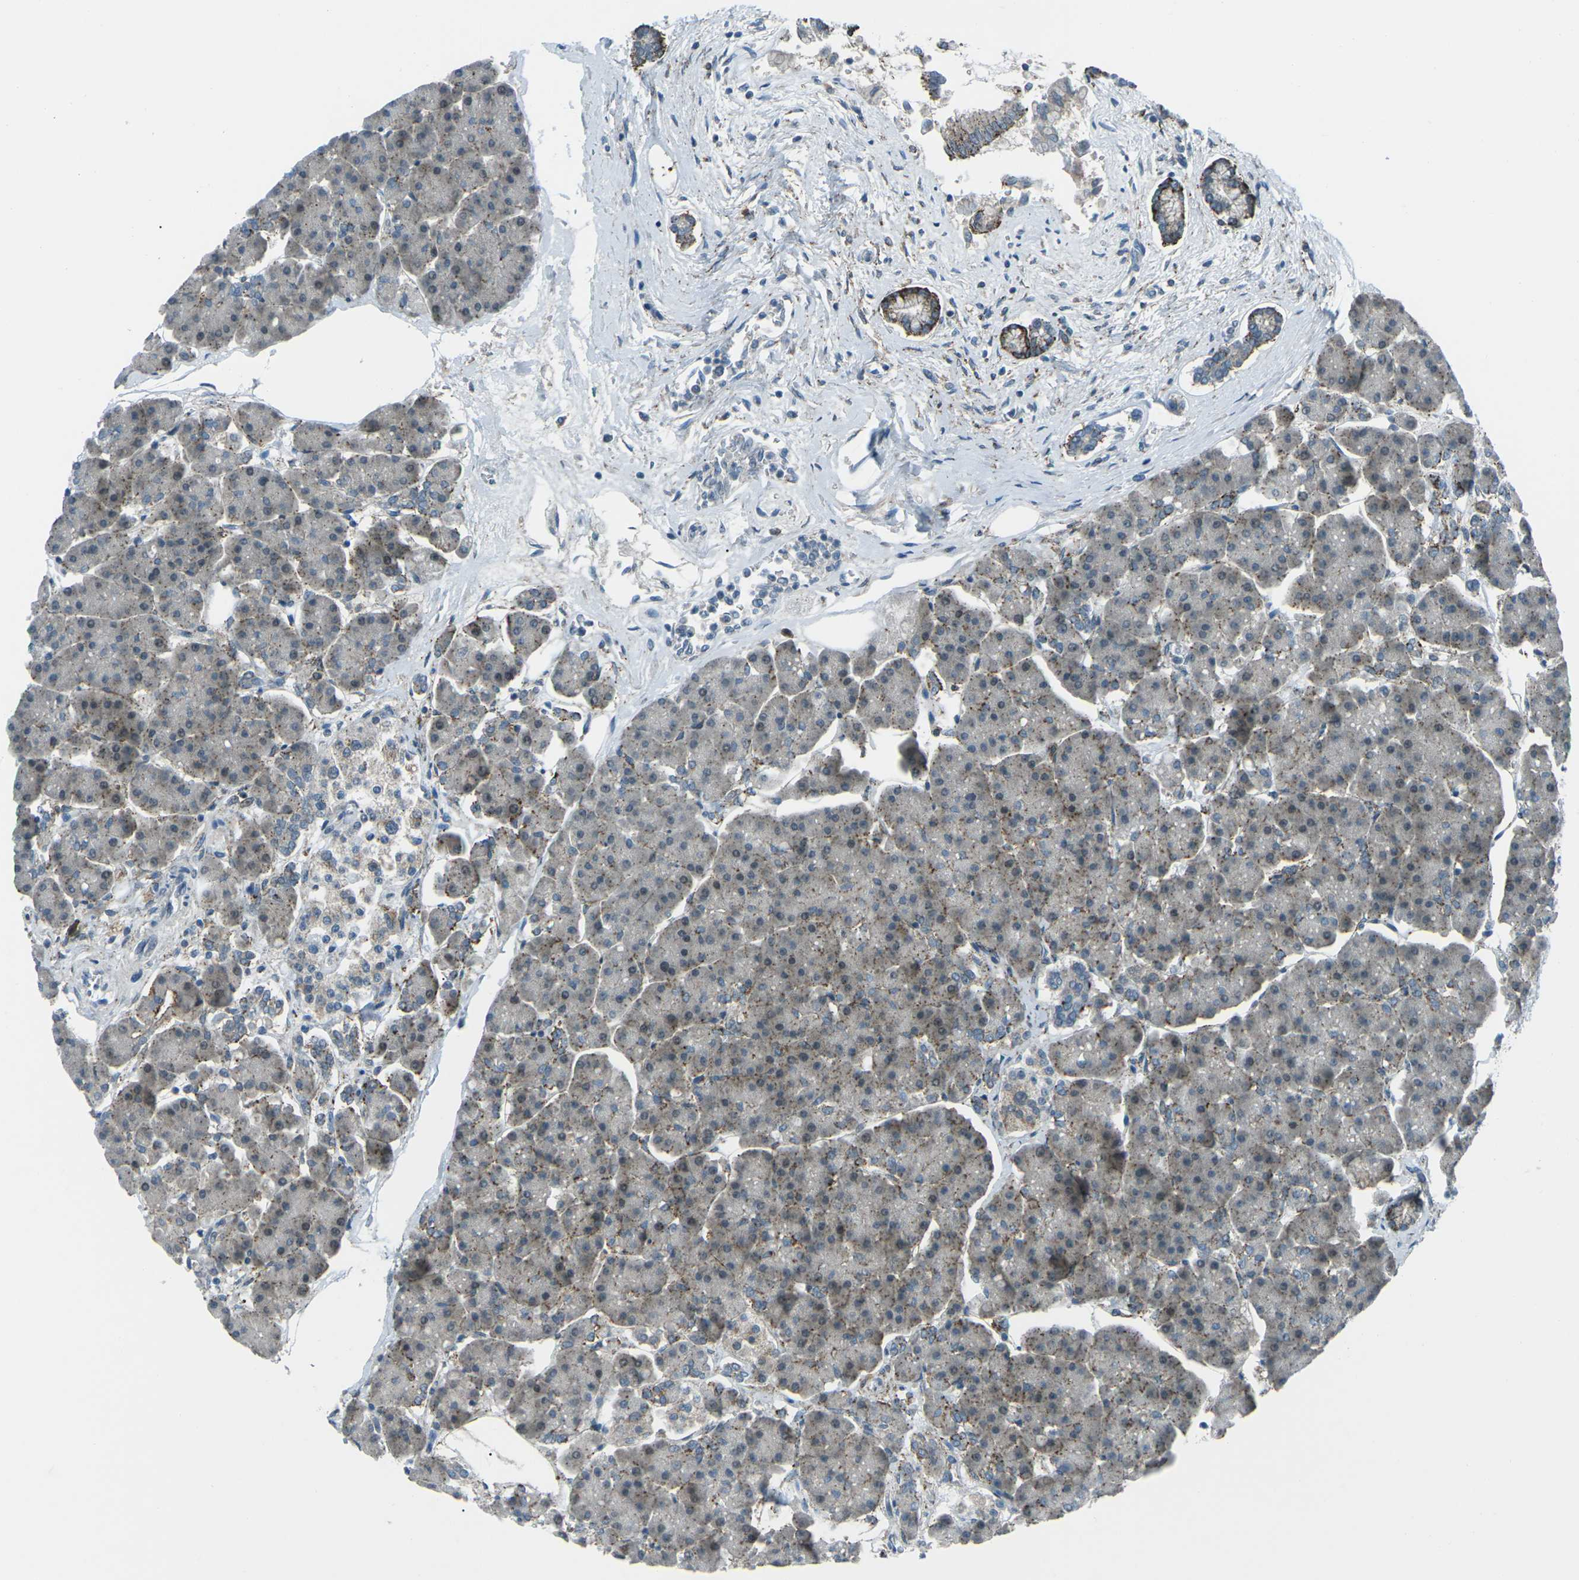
{"staining": {"intensity": "moderate", "quantity": ">75%", "location": "cytoplasmic/membranous"}, "tissue": "pancreas", "cell_type": "Exocrine glandular cells", "image_type": "normal", "snomed": [{"axis": "morphology", "description": "Normal tissue, NOS"}, {"axis": "topography", "description": "Pancreas"}], "caption": "A micrograph showing moderate cytoplasmic/membranous staining in about >75% of exocrine glandular cells in benign pancreas, as visualized by brown immunohistochemical staining.", "gene": "PRKCA", "patient": {"sex": "female", "age": 70}}